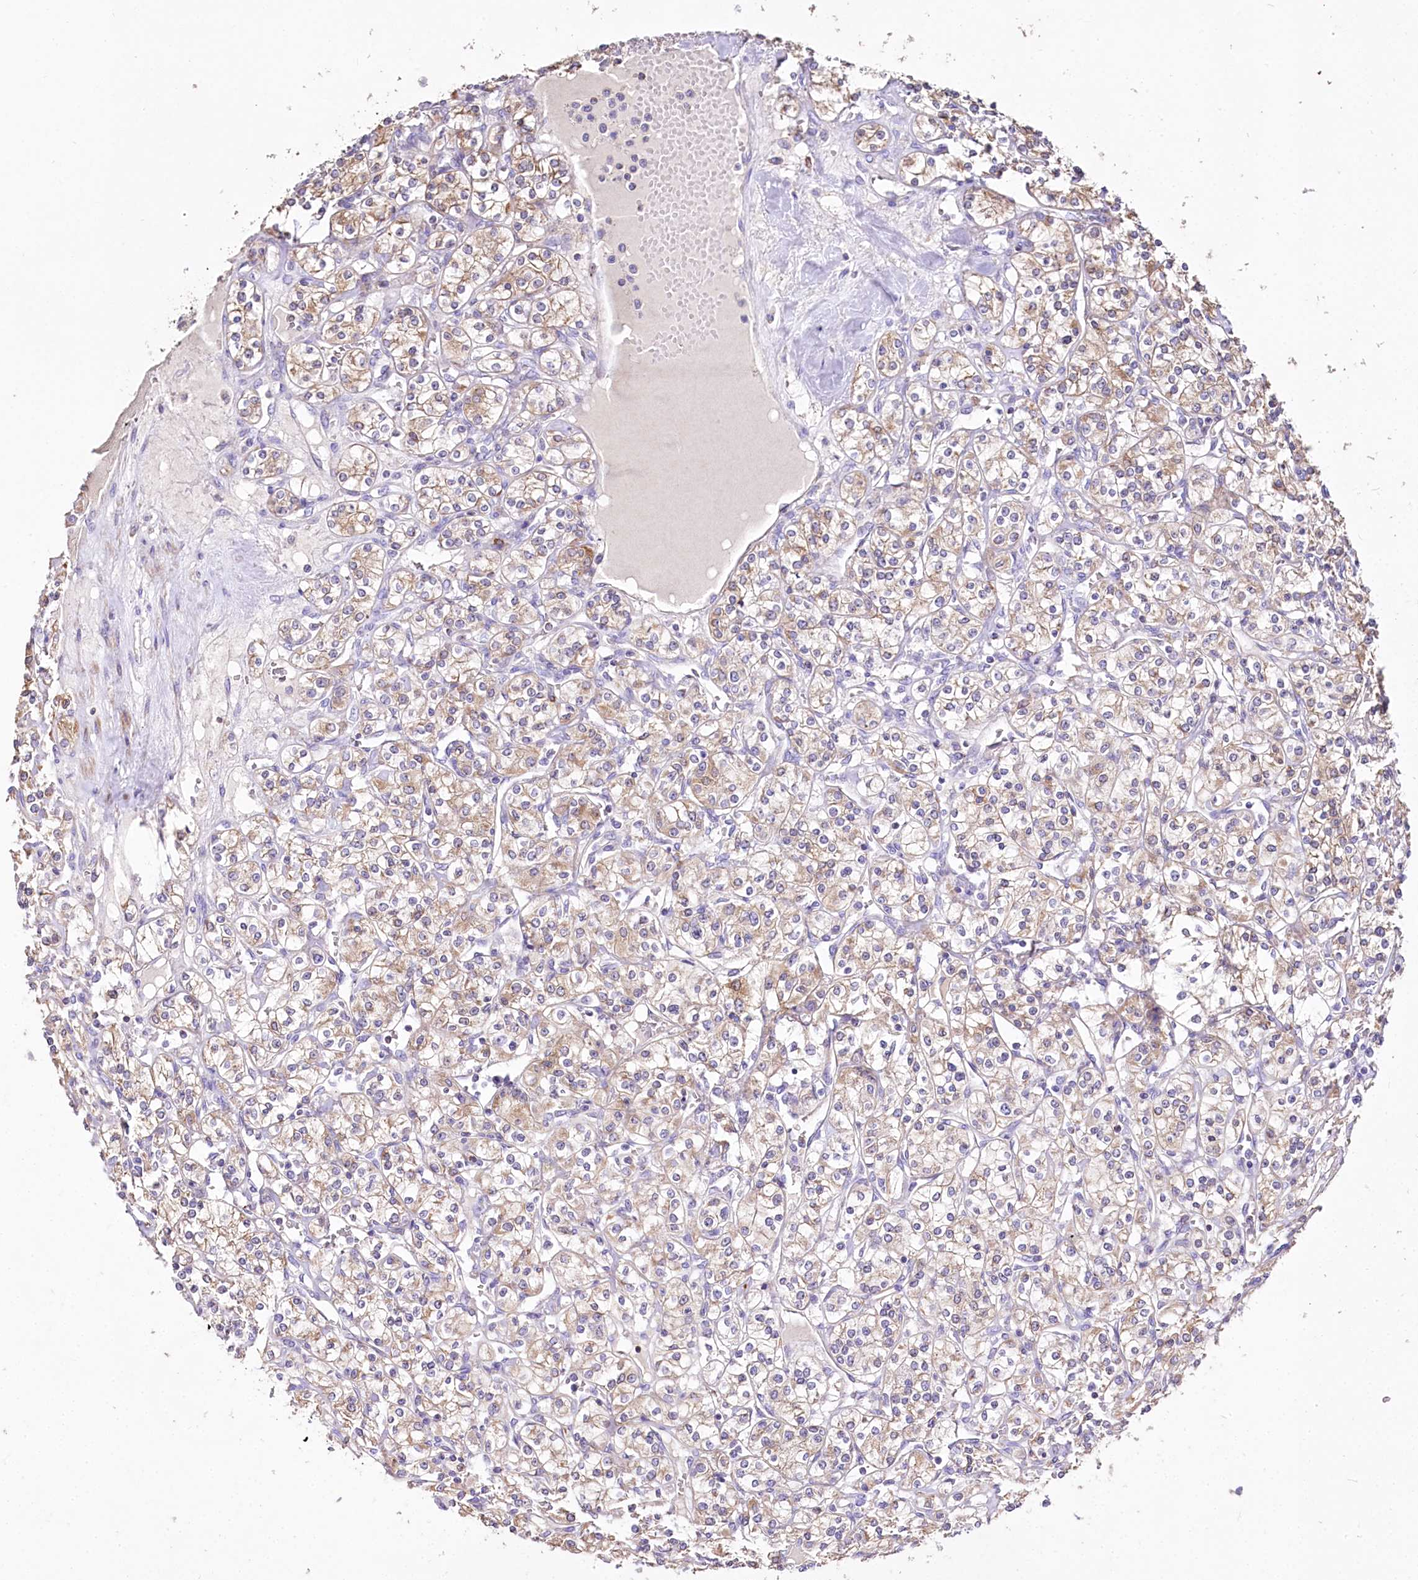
{"staining": {"intensity": "weak", "quantity": ">75%", "location": "cytoplasmic/membranous"}, "tissue": "renal cancer", "cell_type": "Tumor cells", "image_type": "cancer", "snomed": [{"axis": "morphology", "description": "Adenocarcinoma, NOS"}, {"axis": "topography", "description": "Kidney"}], "caption": "Renal cancer (adenocarcinoma) stained with DAB (3,3'-diaminobenzidine) immunohistochemistry reveals low levels of weak cytoplasmic/membranous staining in about >75% of tumor cells.", "gene": "PTER", "patient": {"sex": "male", "age": 77}}